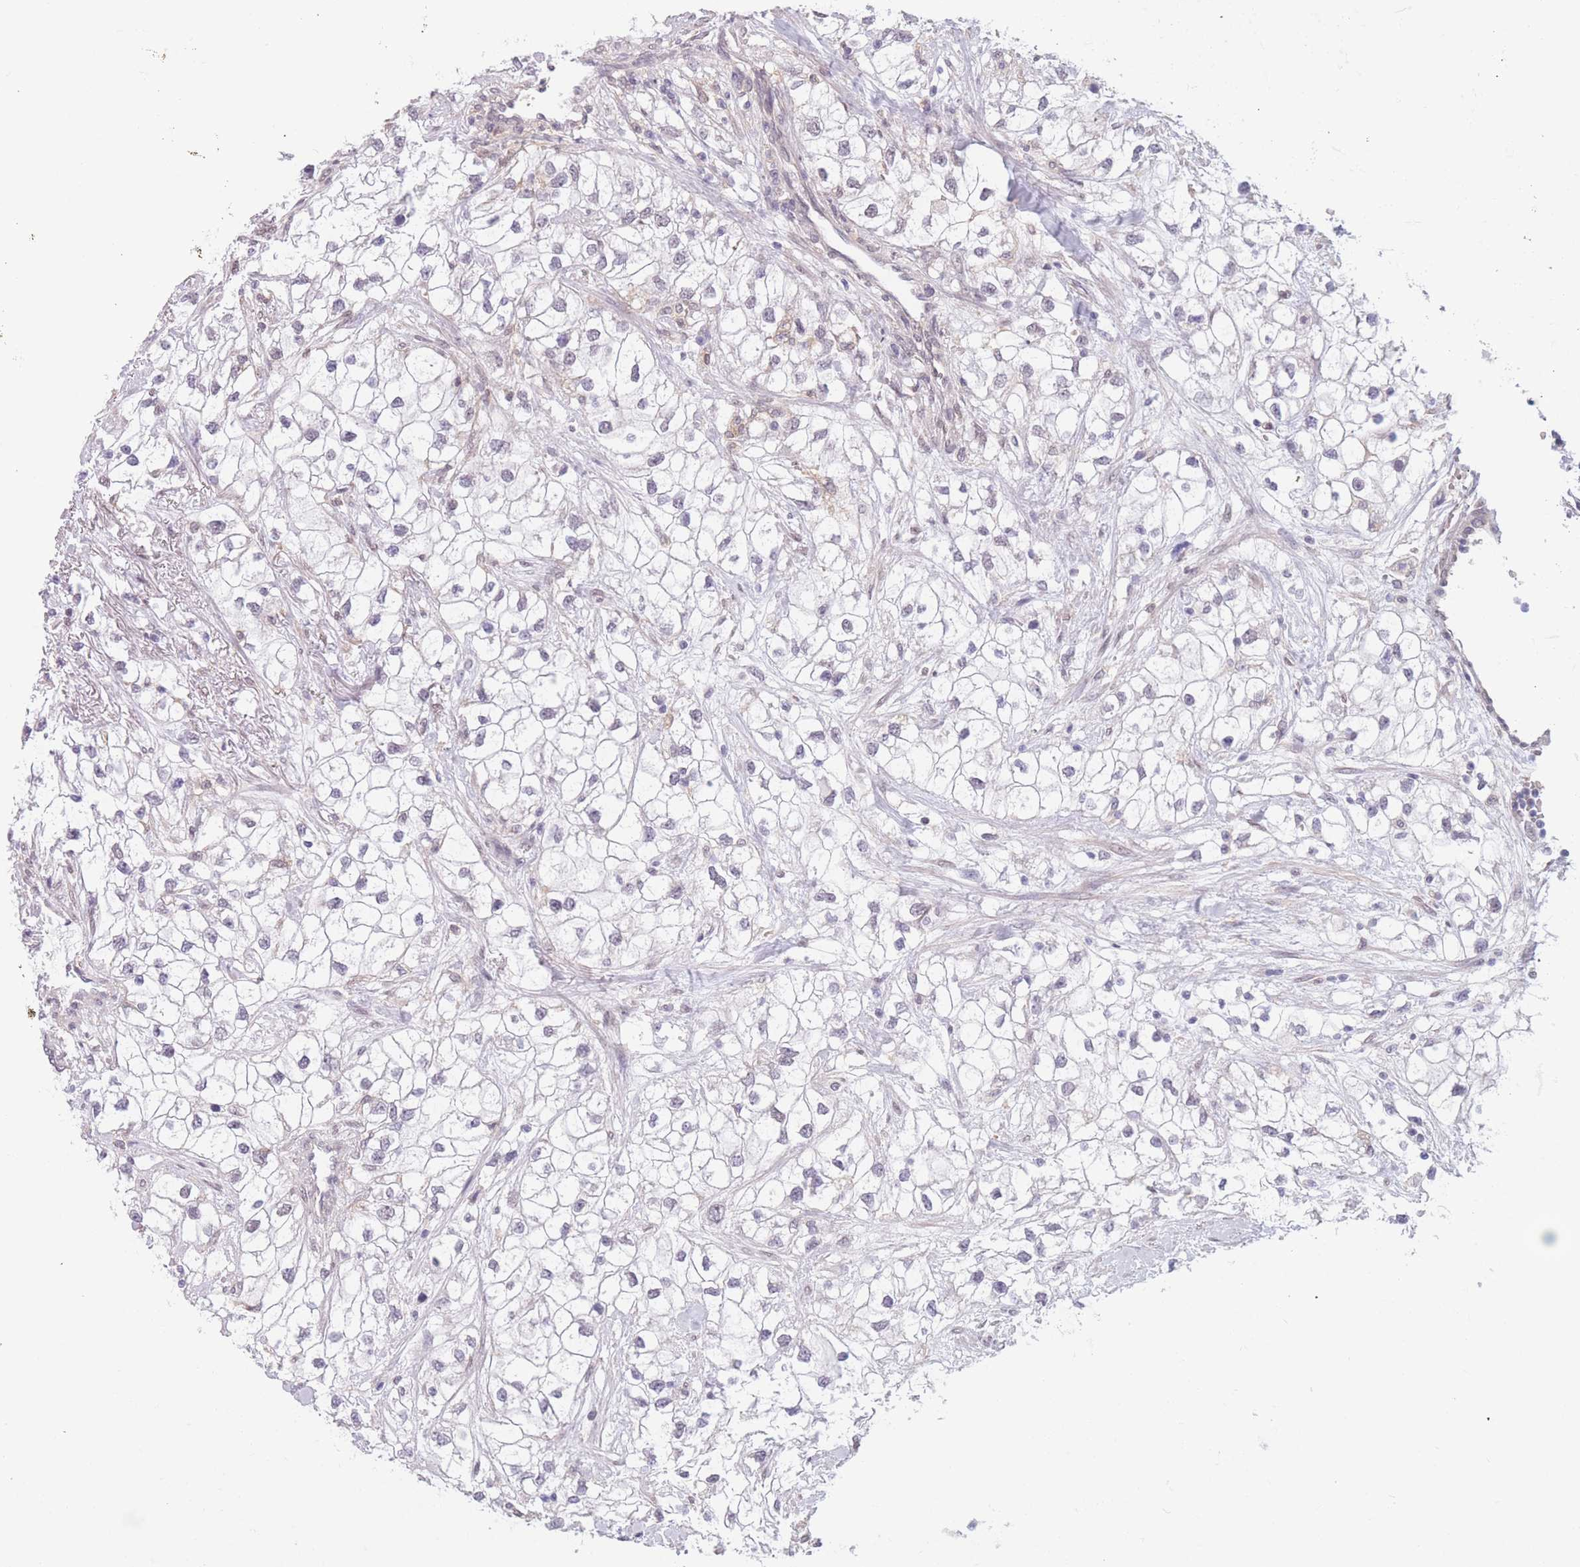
{"staining": {"intensity": "negative", "quantity": "none", "location": "none"}, "tissue": "renal cancer", "cell_type": "Tumor cells", "image_type": "cancer", "snomed": [{"axis": "morphology", "description": "Adenocarcinoma, NOS"}, {"axis": "topography", "description": "Kidney"}], "caption": "Tumor cells show no significant protein staining in renal cancer.", "gene": "PODXL", "patient": {"sex": "male", "age": 59}}